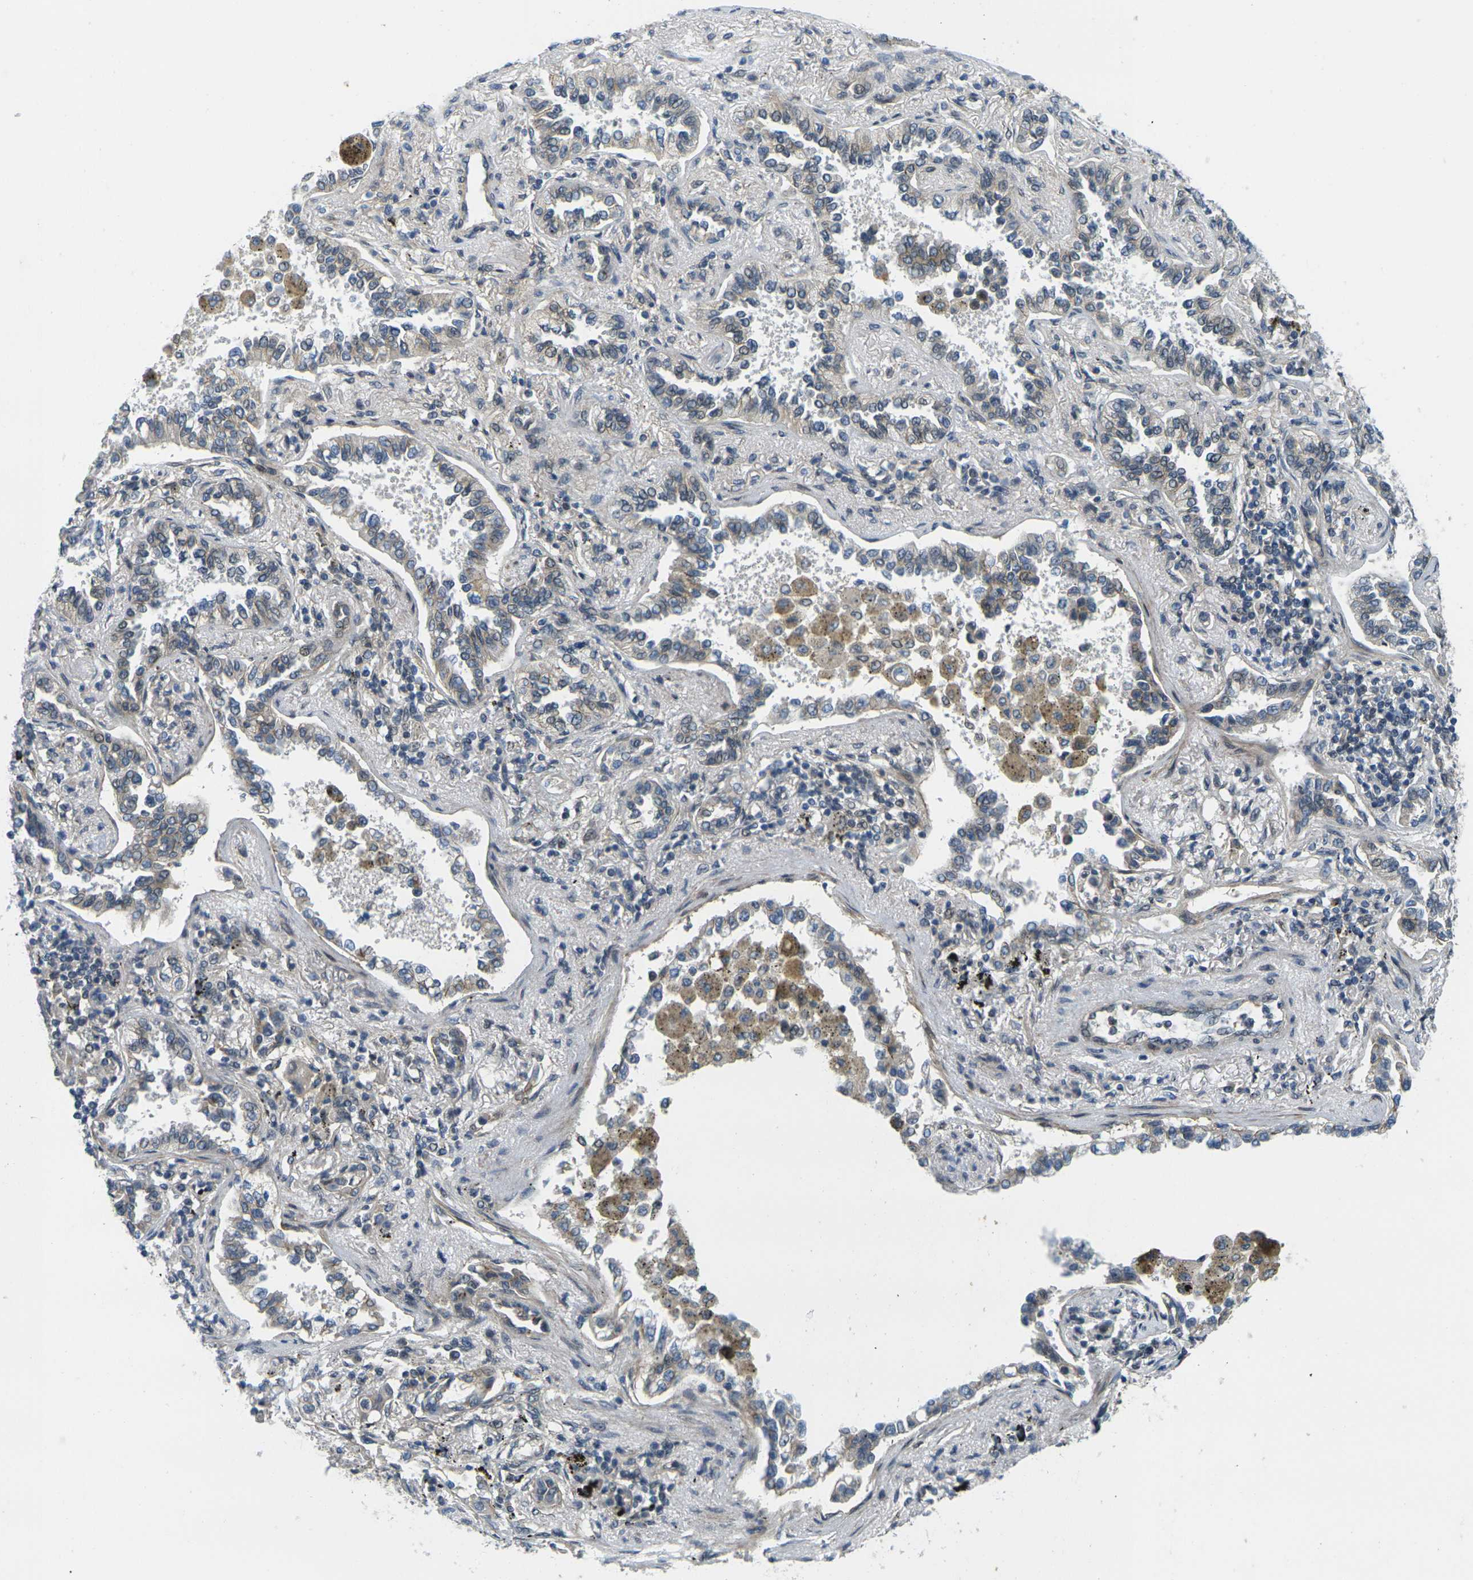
{"staining": {"intensity": "weak", "quantity": "25%-75%", "location": "cytoplasmic/membranous"}, "tissue": "lung cancer", "cell_type": "Tumor cells", "image_type": "cancer", "snomed": [{"axis": "morphology", "description": "Normal tissue, NOS"}, {"axis": "morphology", "description": "Adenocarcinoma, NOS"}, {"axis": "topography", "description": "Lung"}], "caption": "DAB immunohistochemical staining of human lung cancer displays weak cytoplasmic/membranous protein positivity in about 25%-75% of tumor cells.", "gene": "KCTD10", "patient": {"sex": "male", "age": 59}}